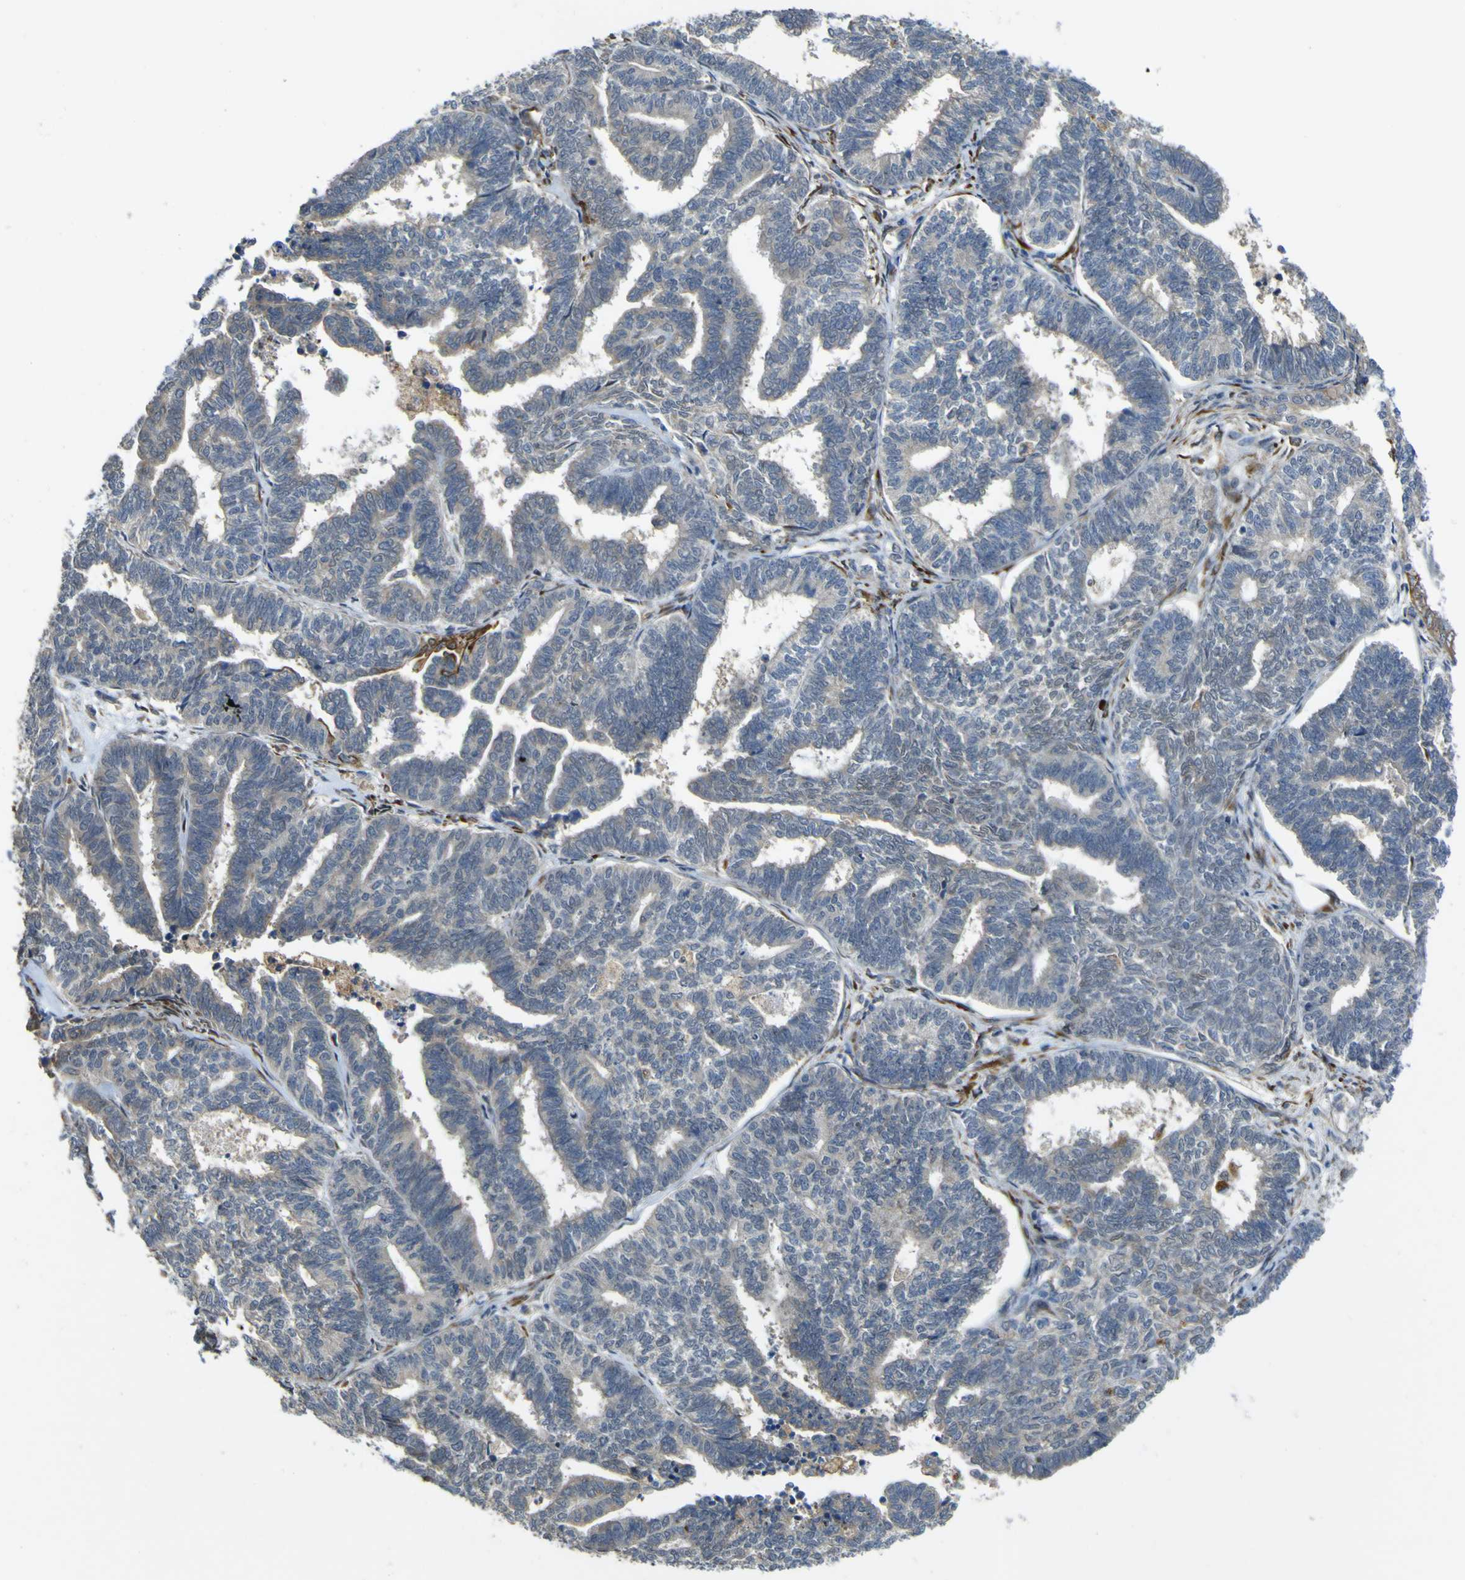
{"staining": {"intensity": "negative", "quantity": "none", "location": "none"}, "tissue": "endometrial cancer", "cell_type": "Tumor cells", "image_type": "cancer", "snomed": [{"axis": "morphology", "description": "Adenocarcinoma, NOS"}, {"axis": "topography", "description": "Endometrium"}], "caption": "Histopathology image shows no significant protein staining in tumor cells of endometrial cancer.", "gene": "LBHD1", "patient": {"sex": "female", "age": 70}}